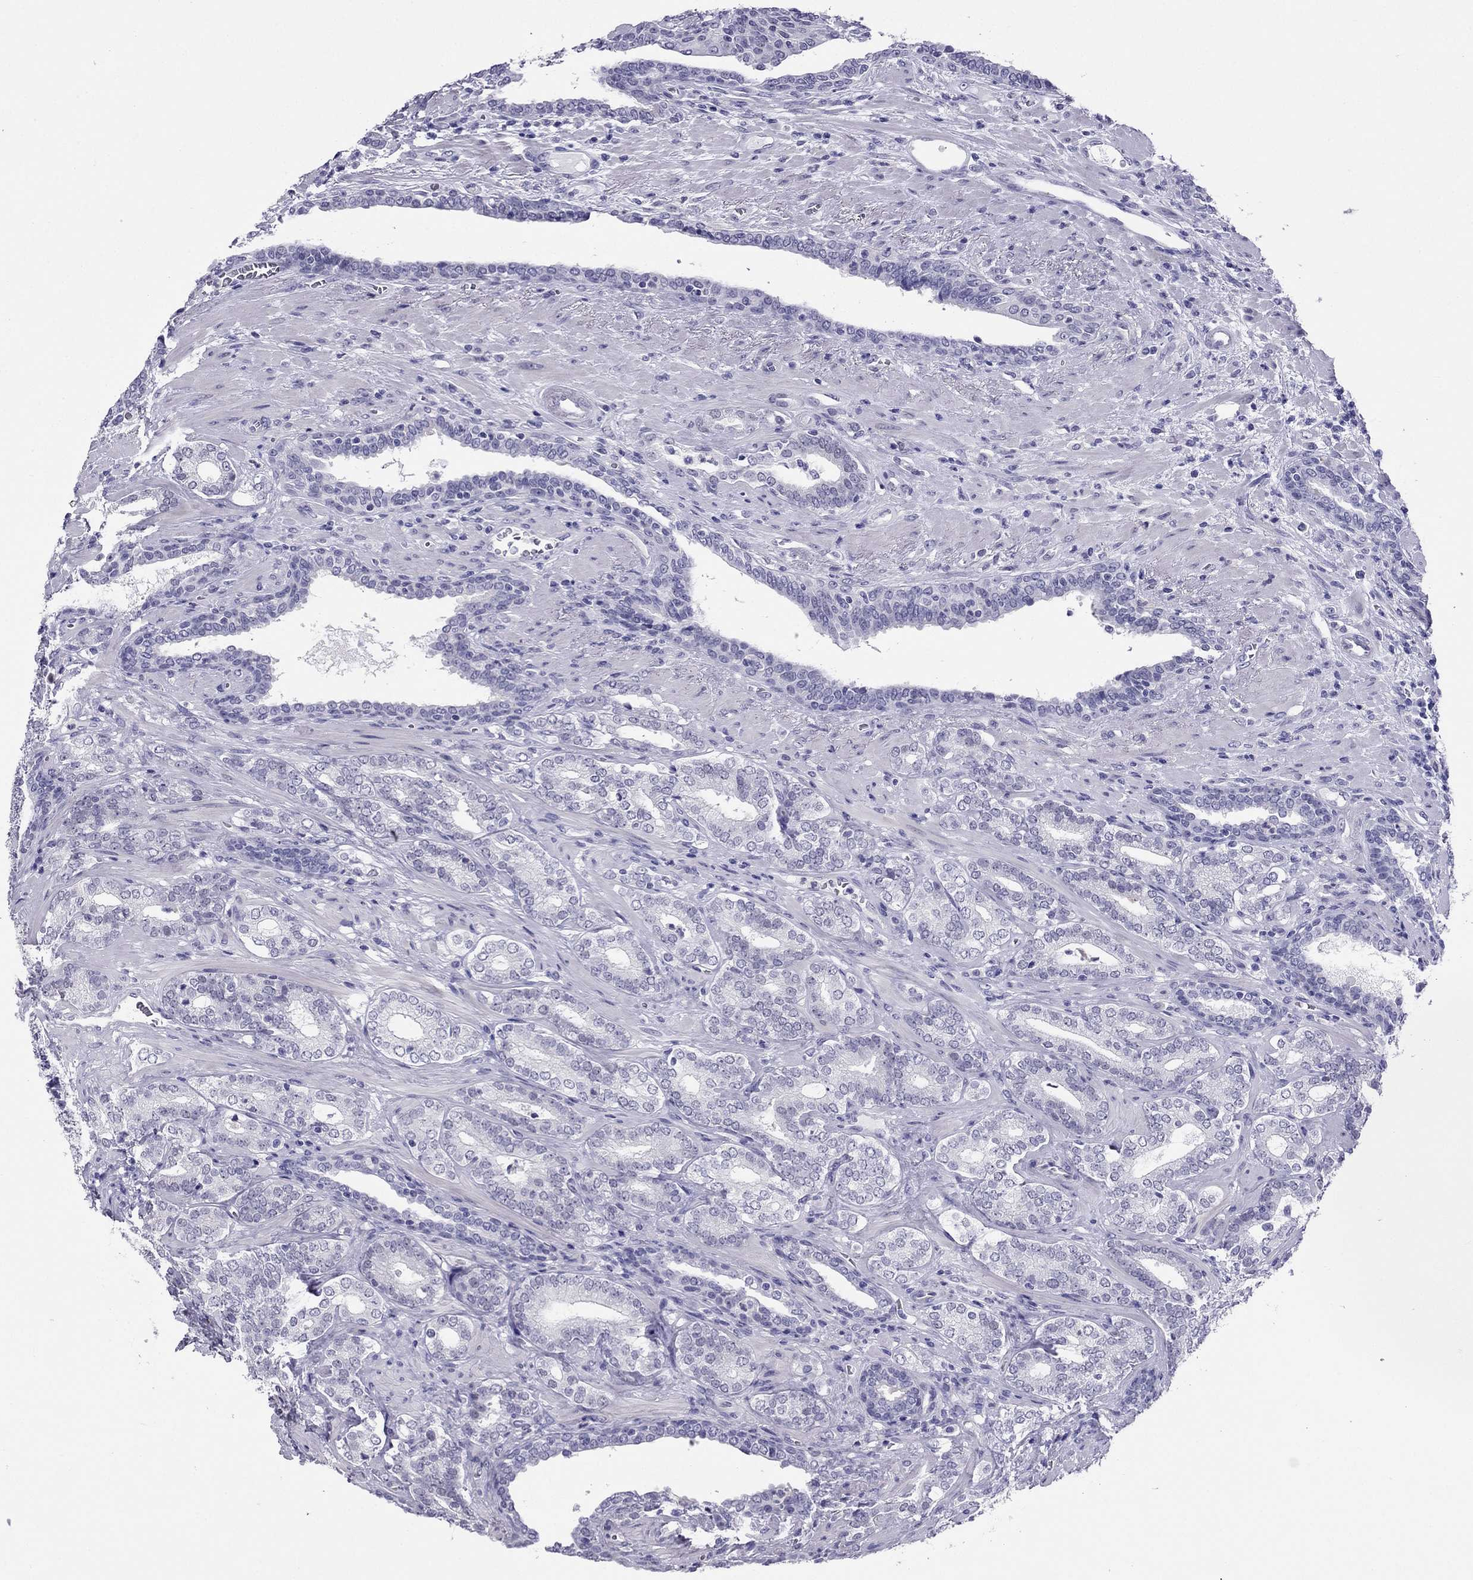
{"staining": {"intensity": "negative", "quantity": "none", "location": "none"}, "tissue": "prostate cancer", "cell_type": "Tumor cells", "image_type": "cancer", "snomed": [{"axis": "morphology", "description": "Adenocarcinoma, Low grade"}, {"axis": "topography", "description": "Prostate"}], "caption": "The image shows no significant expression in tumor cells of prostate cancer.", "gene": "CROCC2", "patient": {"sex": "male", "age": 61}}